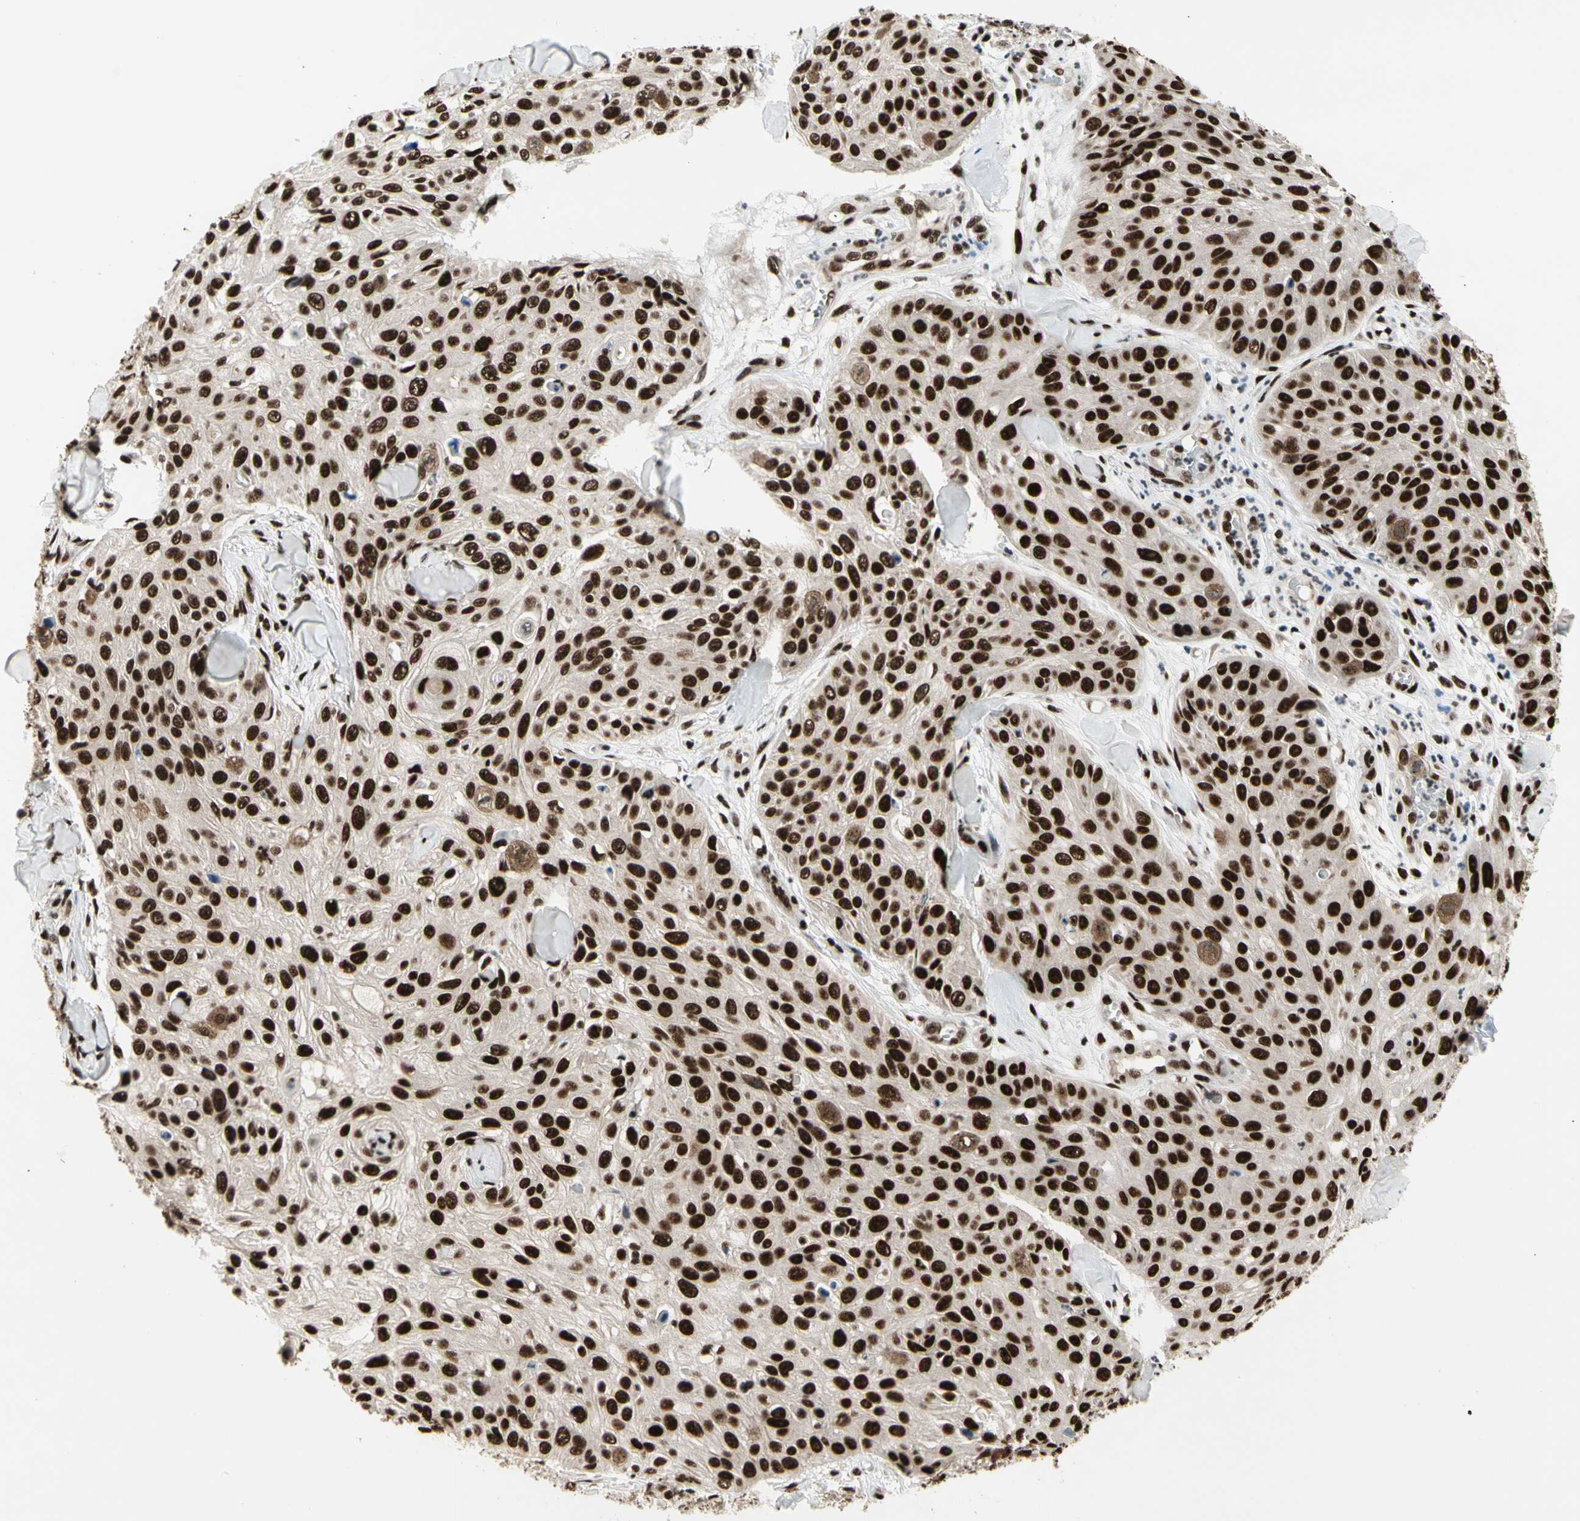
{"staining": {"intensity": "strong", "quantity": ">75%", "location": "nuclear"}, "tissue": "skin cancer", "cell_type": "Tumor cells", "image_type": "cancer", "snomed": [{"axis": "morphology", "description": "Squamous cell carcinoma, NOS"}, {"axis": "topography", "description": "Skin"}], "caption": "The immunohistochemical stain shows strong nuclear expression in tumor cells of skin cancer tissue.", "gene": "SRSF11", "patient": {"sex": "male", "age": 86}}